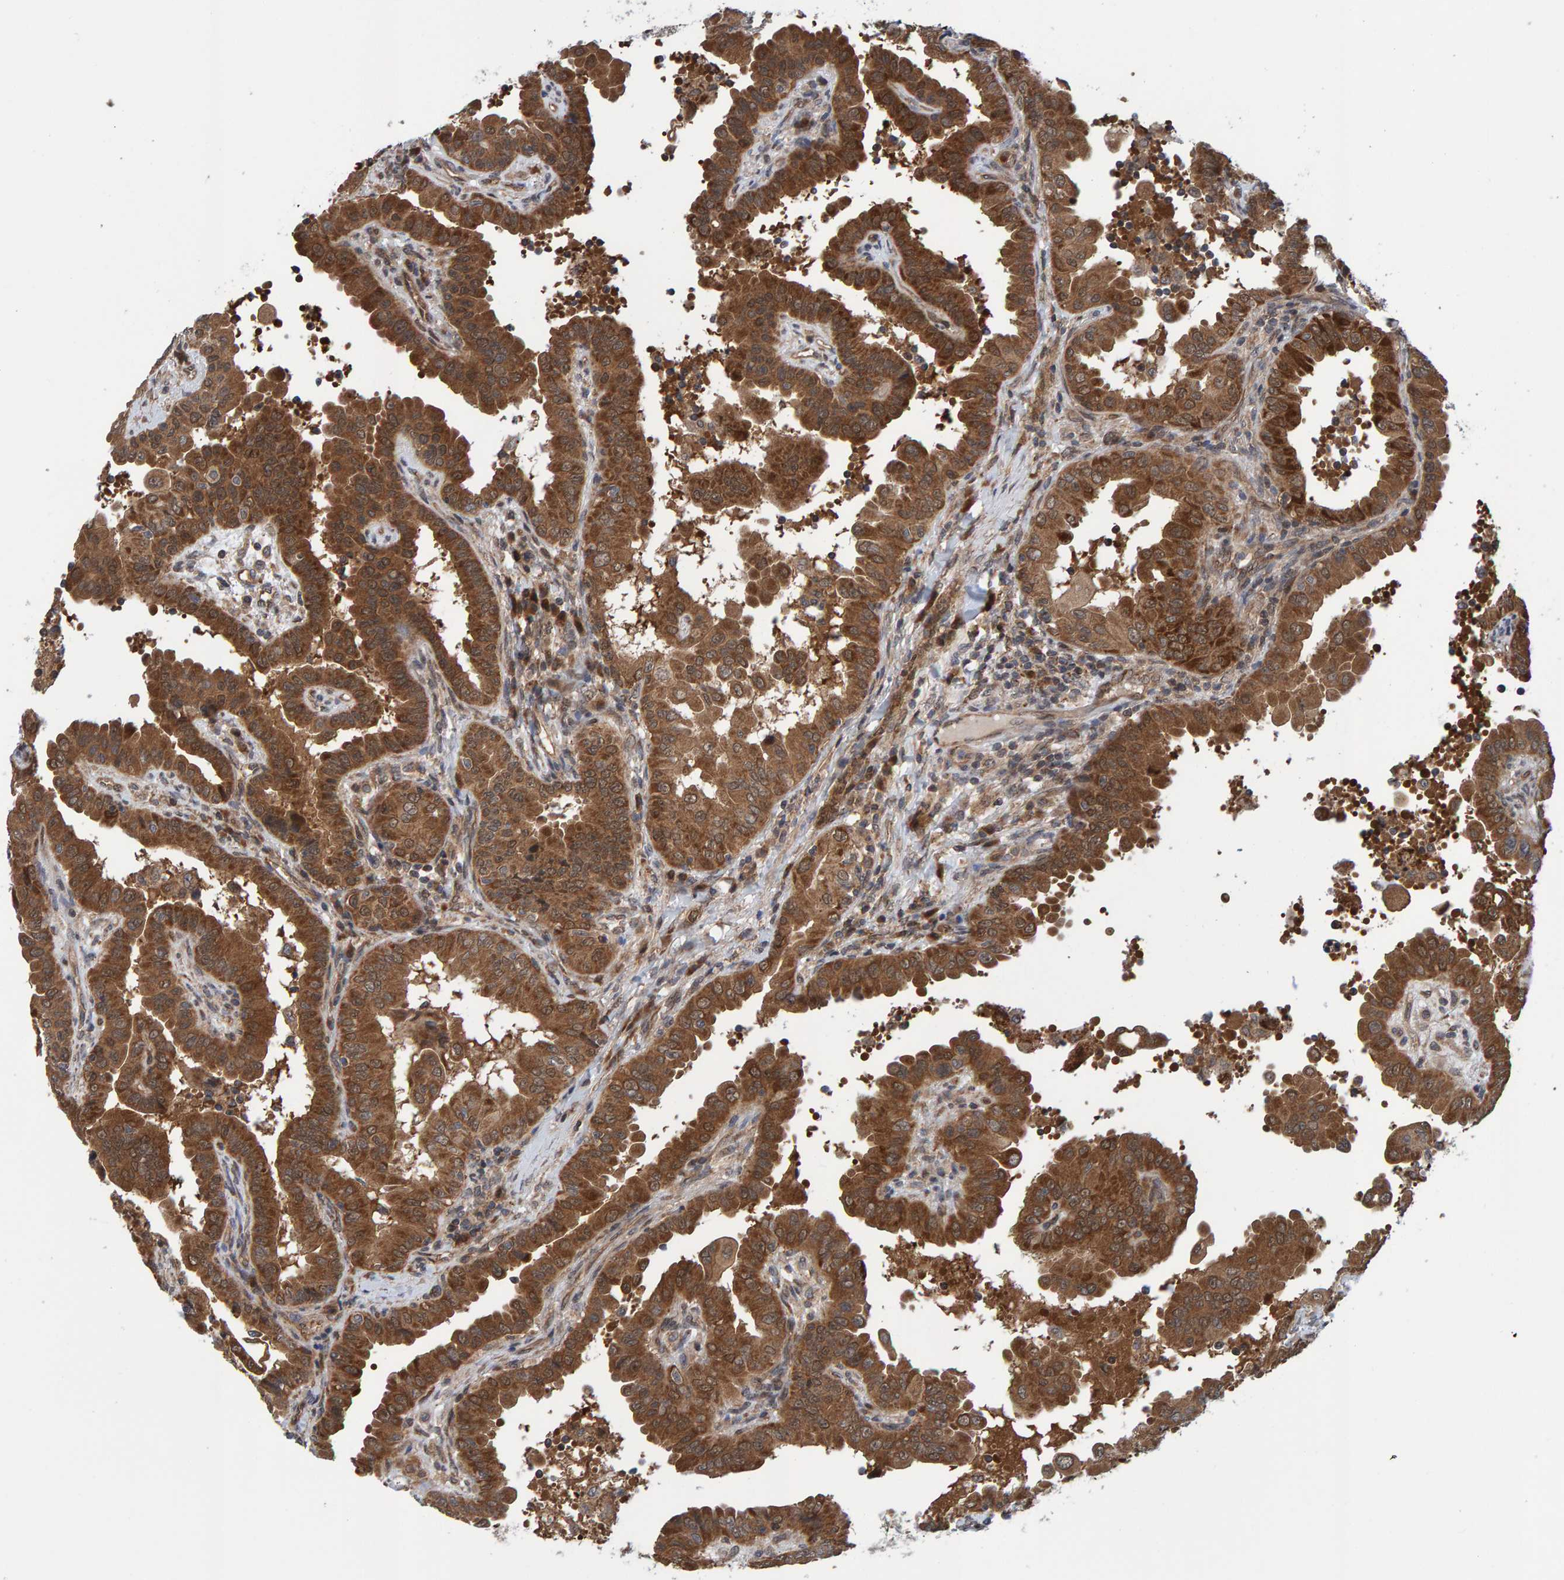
{"staining": {"intensity": "strong", "quantity": ">75%", "location": "cytoplasmic/membranous"}, "tissue": "thyroid cancer", "cell_type": "Tumor cells", "image_type": "cancer", "snomed": [{"axis": "morphology", "description": "Papillary adenocarcinoma, NOS"}, {"axis": "topography", "description": "Thyroid gland"}], "caption": "IHC photomicrograph of thyroid papillary adenocarcinoma stained for a protein (brown), which exhibits high levels of strong cytoplasmic/membranous positivity in approximately >75% of tumor cells.", "gene": "SCRN2", "patient": {"sex": "male", "age": 33}}